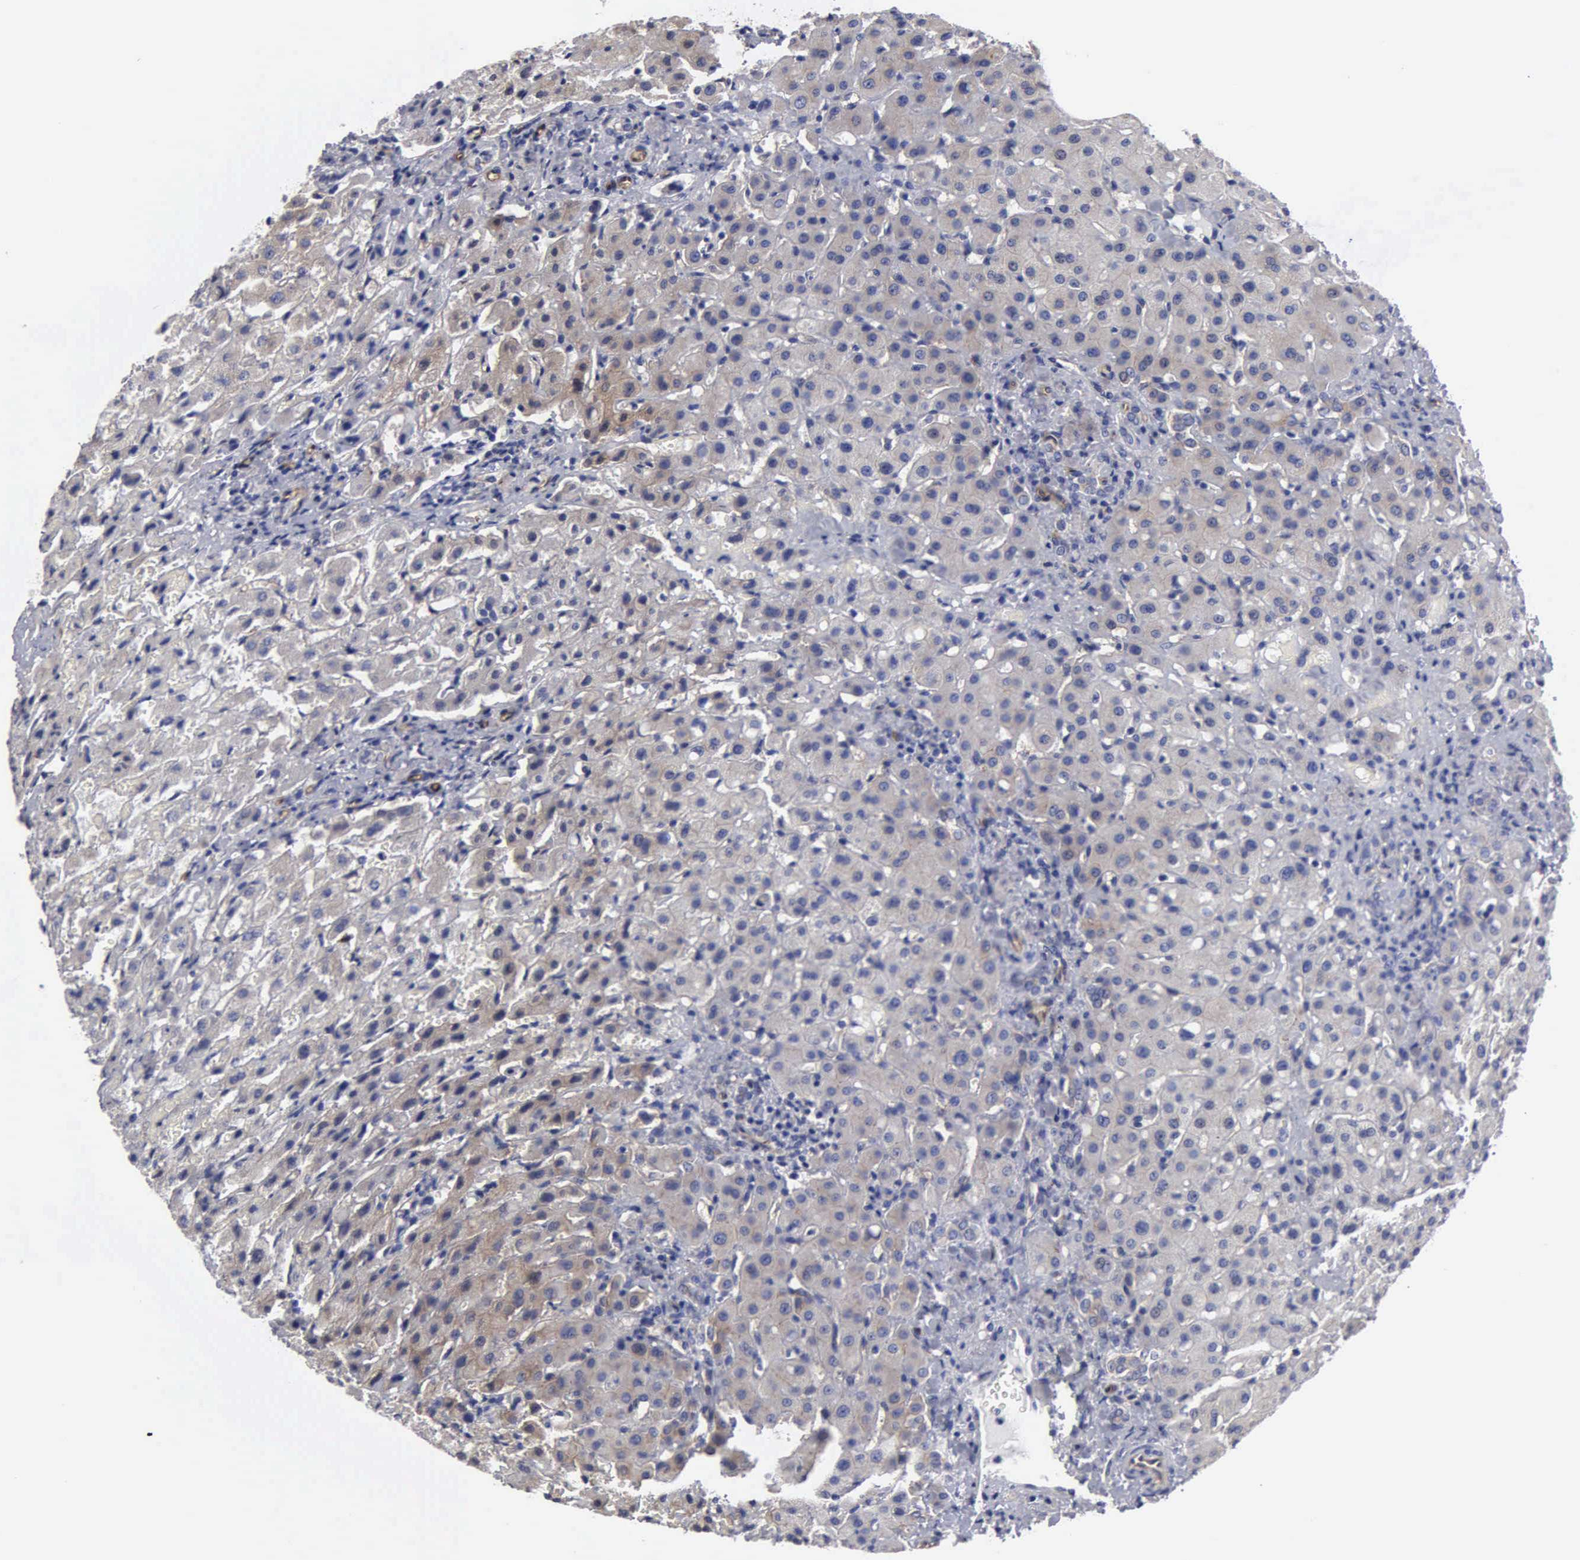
{"staining": {"intensity": "negative", "quantity": "none", "location": "none"}, "tissue": "liver", "cell_type": "Cholangiocytes", "image_type": "normal", "snomed": [{"axis": "morphology", "description": "Normal tissue, NOS"}, {"axis": "topography", "description": "Liver"}], "caption": "IHC histopathology image of unremarkable liver stained for a protein (brown), which exhibits no staining in cholangiocytes. (Immunohistochemistry, brightfield microscopy, high magnification).", "gene": "RDX", "patient": {"sex": "female", "age": 27}}